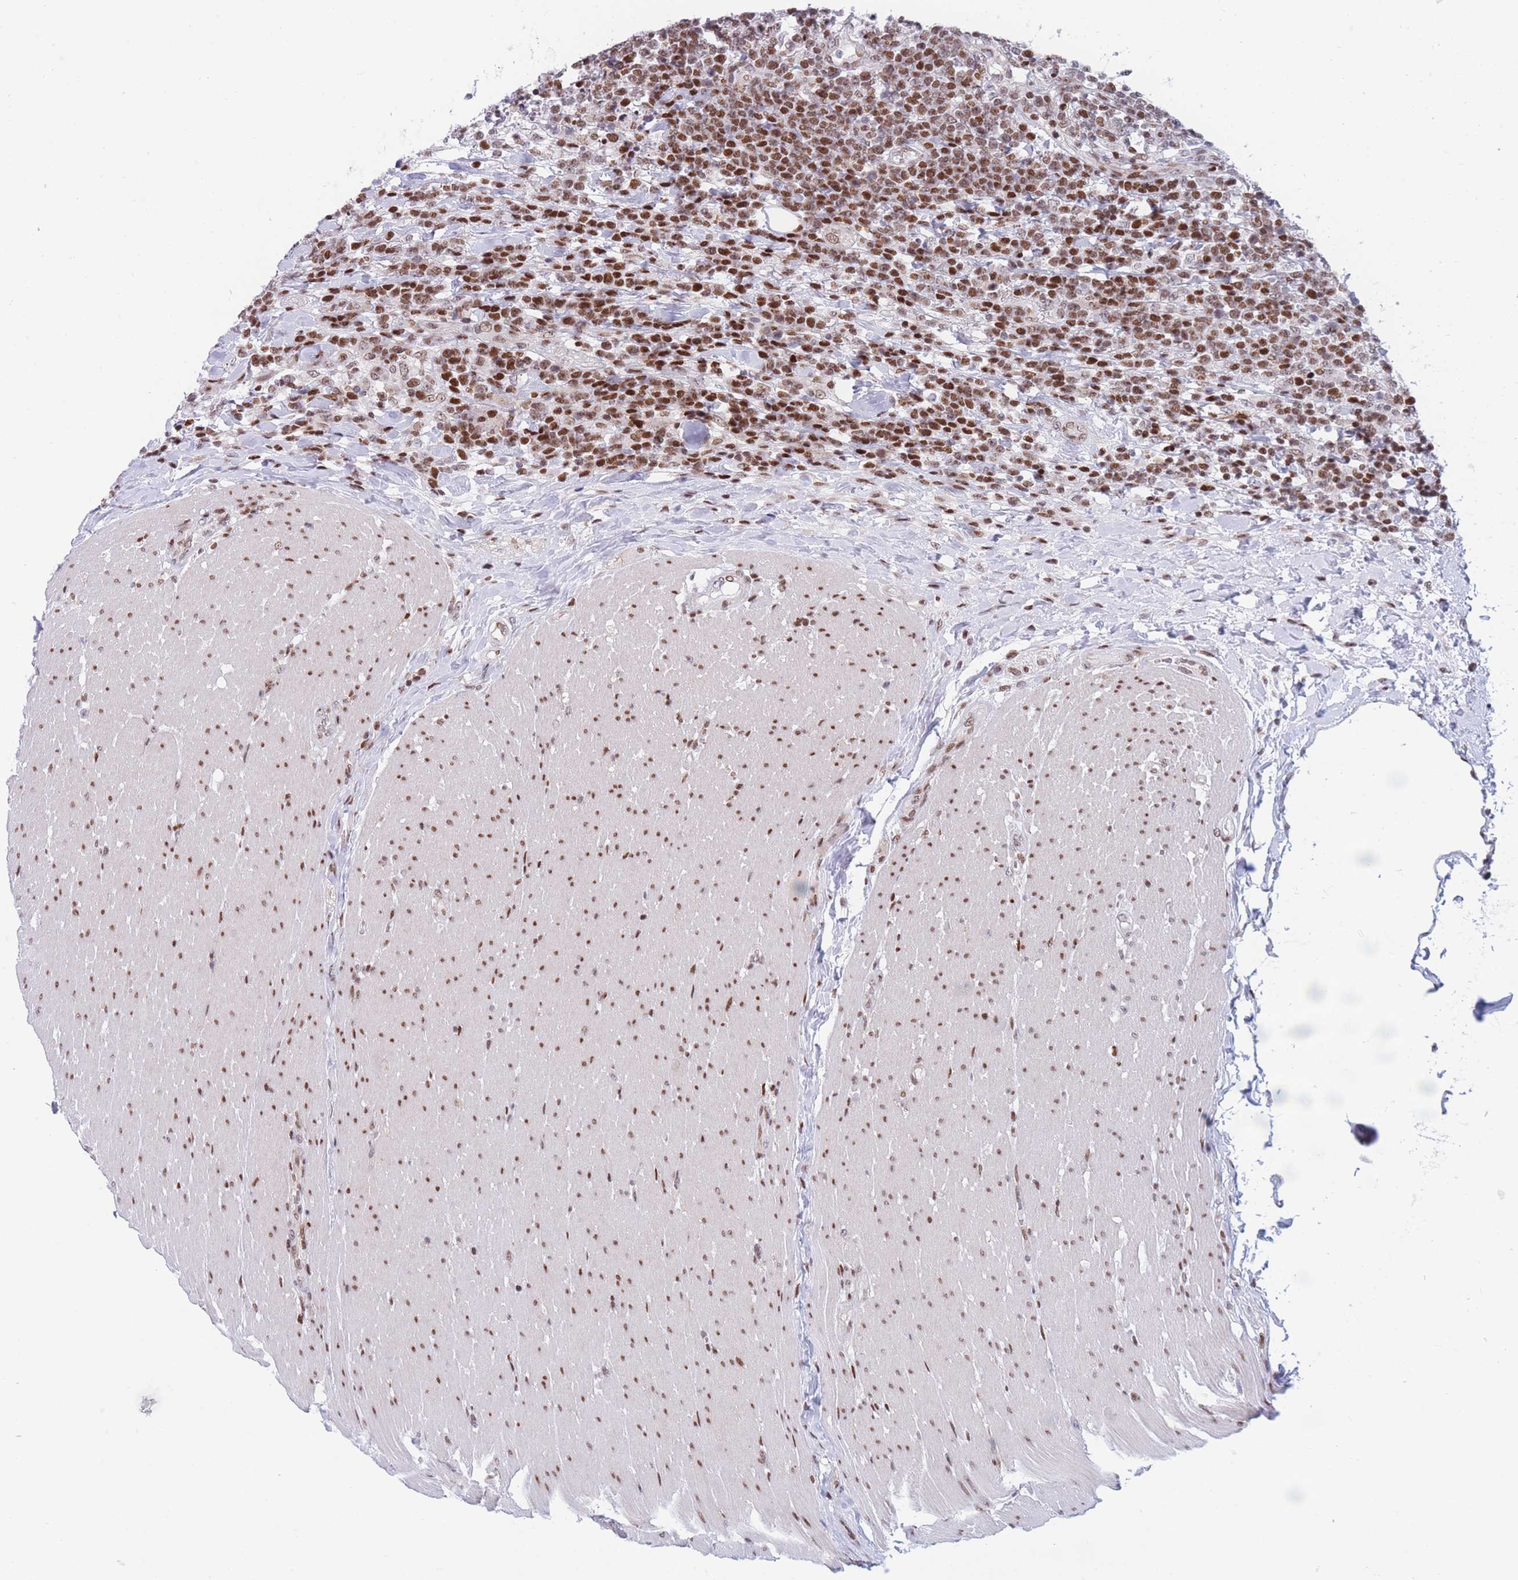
{"staining": {"intensity": "strong", "quantity": ">75%", "location": "nuclear"}, "tissue": "lymphoma", "cell_type": "Tumor cells", "image_type": "cancer", "snomed": [{"axis": "morphology", "description": "Malignant lymphoma, non-Hodgkin's type, High grade"}, {"axis": "topography", "description": "Small intestine"}], "caption": "Human high-grade malignant lymphoma, non-Hodgkin's type stained for a protein (brown) exhibits strong nuclear positive staining in about >75% of tumor cells.", "gene": "DNAJC3", "patient": {"sex": "male", "age": 8}}